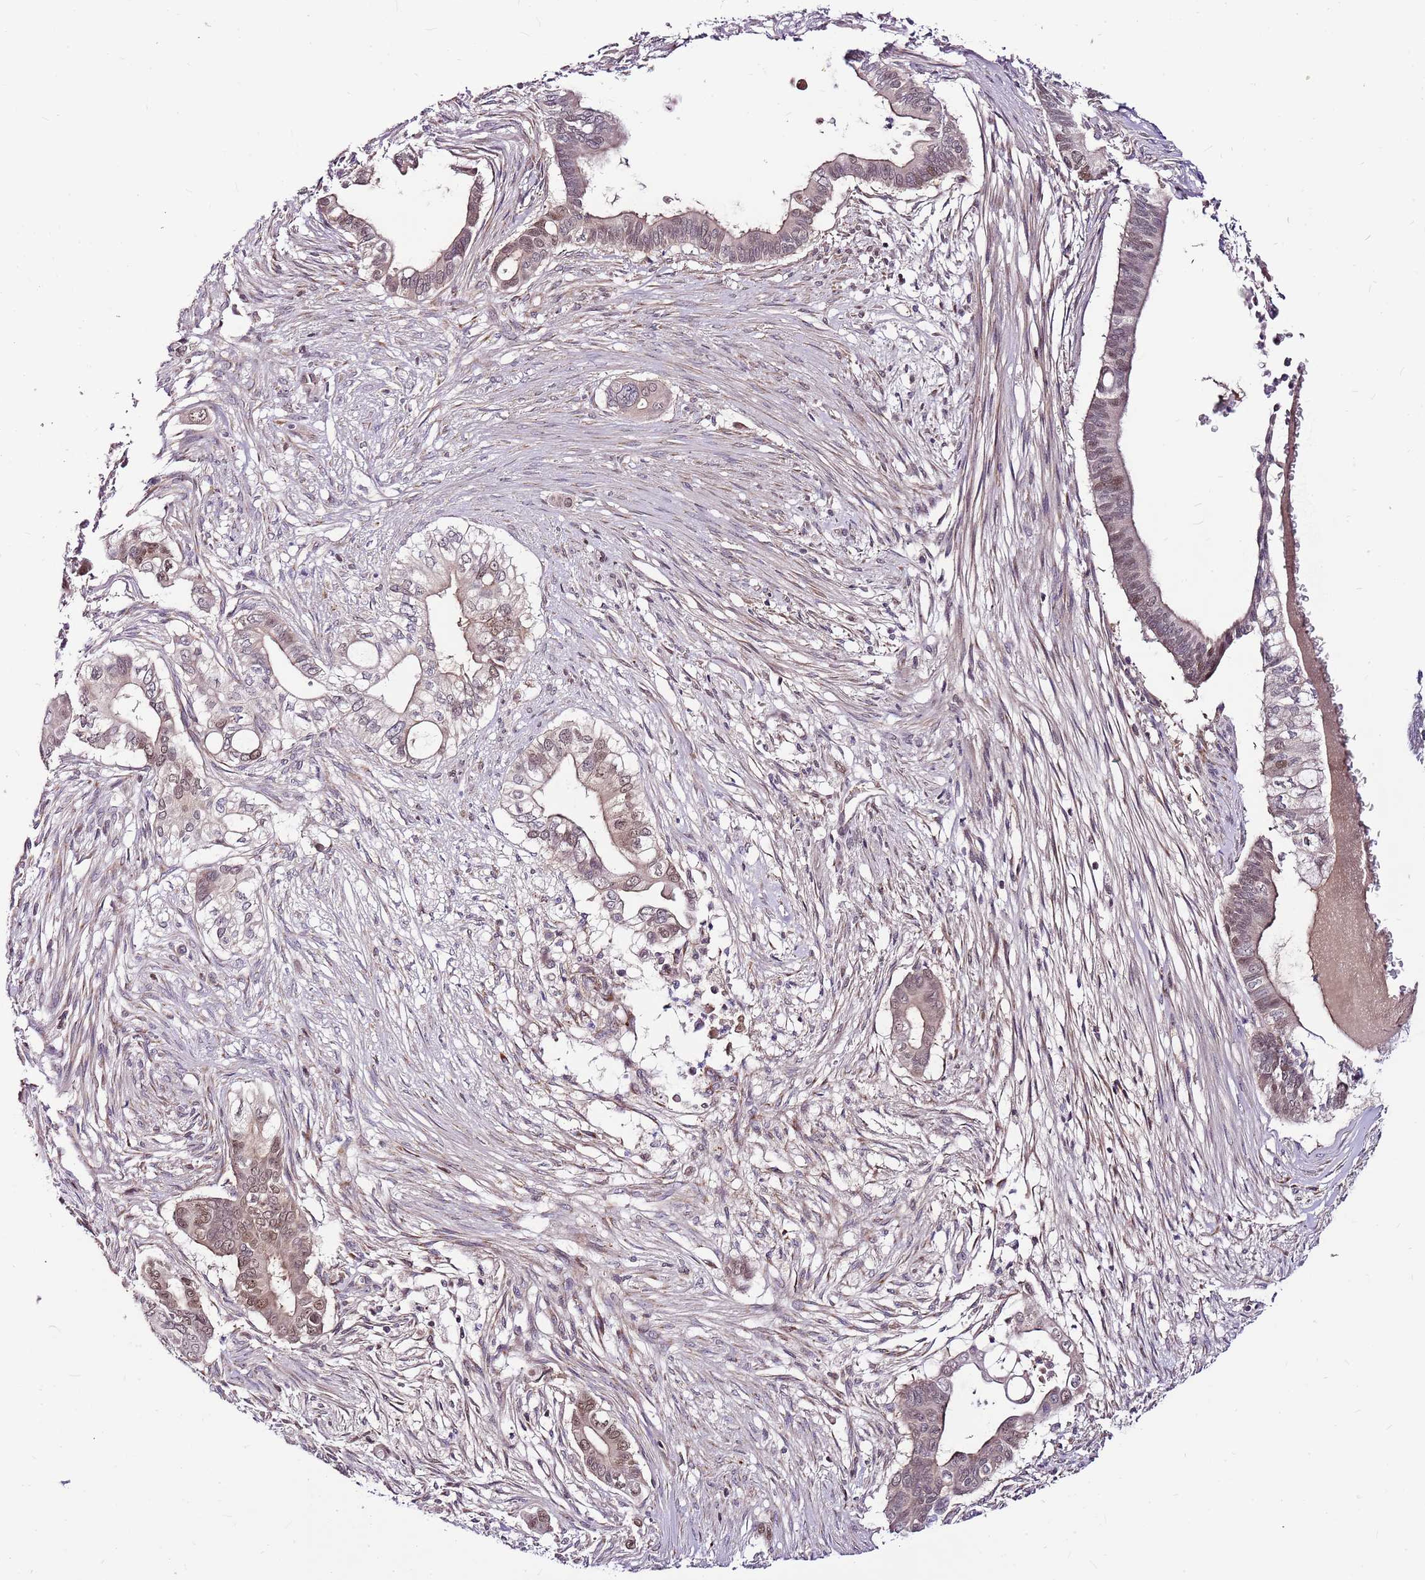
{"staining": {"intensity": "weak", "quantity": ">75%", "location": "cytoplasmic/membranous,nuclear"}, "tissue": "pancreatic cancer", "cell_type": "Tumor cells", "image_type": "cancer", "snomed": [{"axis": "morphology", "description": "Adenocarcinoma, NOS"}, {"axis": "topography", "description": "Pancreas"}], "caption": "Tumor cells reveal weak cytoplasmic/membranous and nuclear staining in approximately >75% of cells in pancreatic cancer (adenocarcinoma).", "gene": "POLE3", "patient": {"sex": "male", "age": 68}}